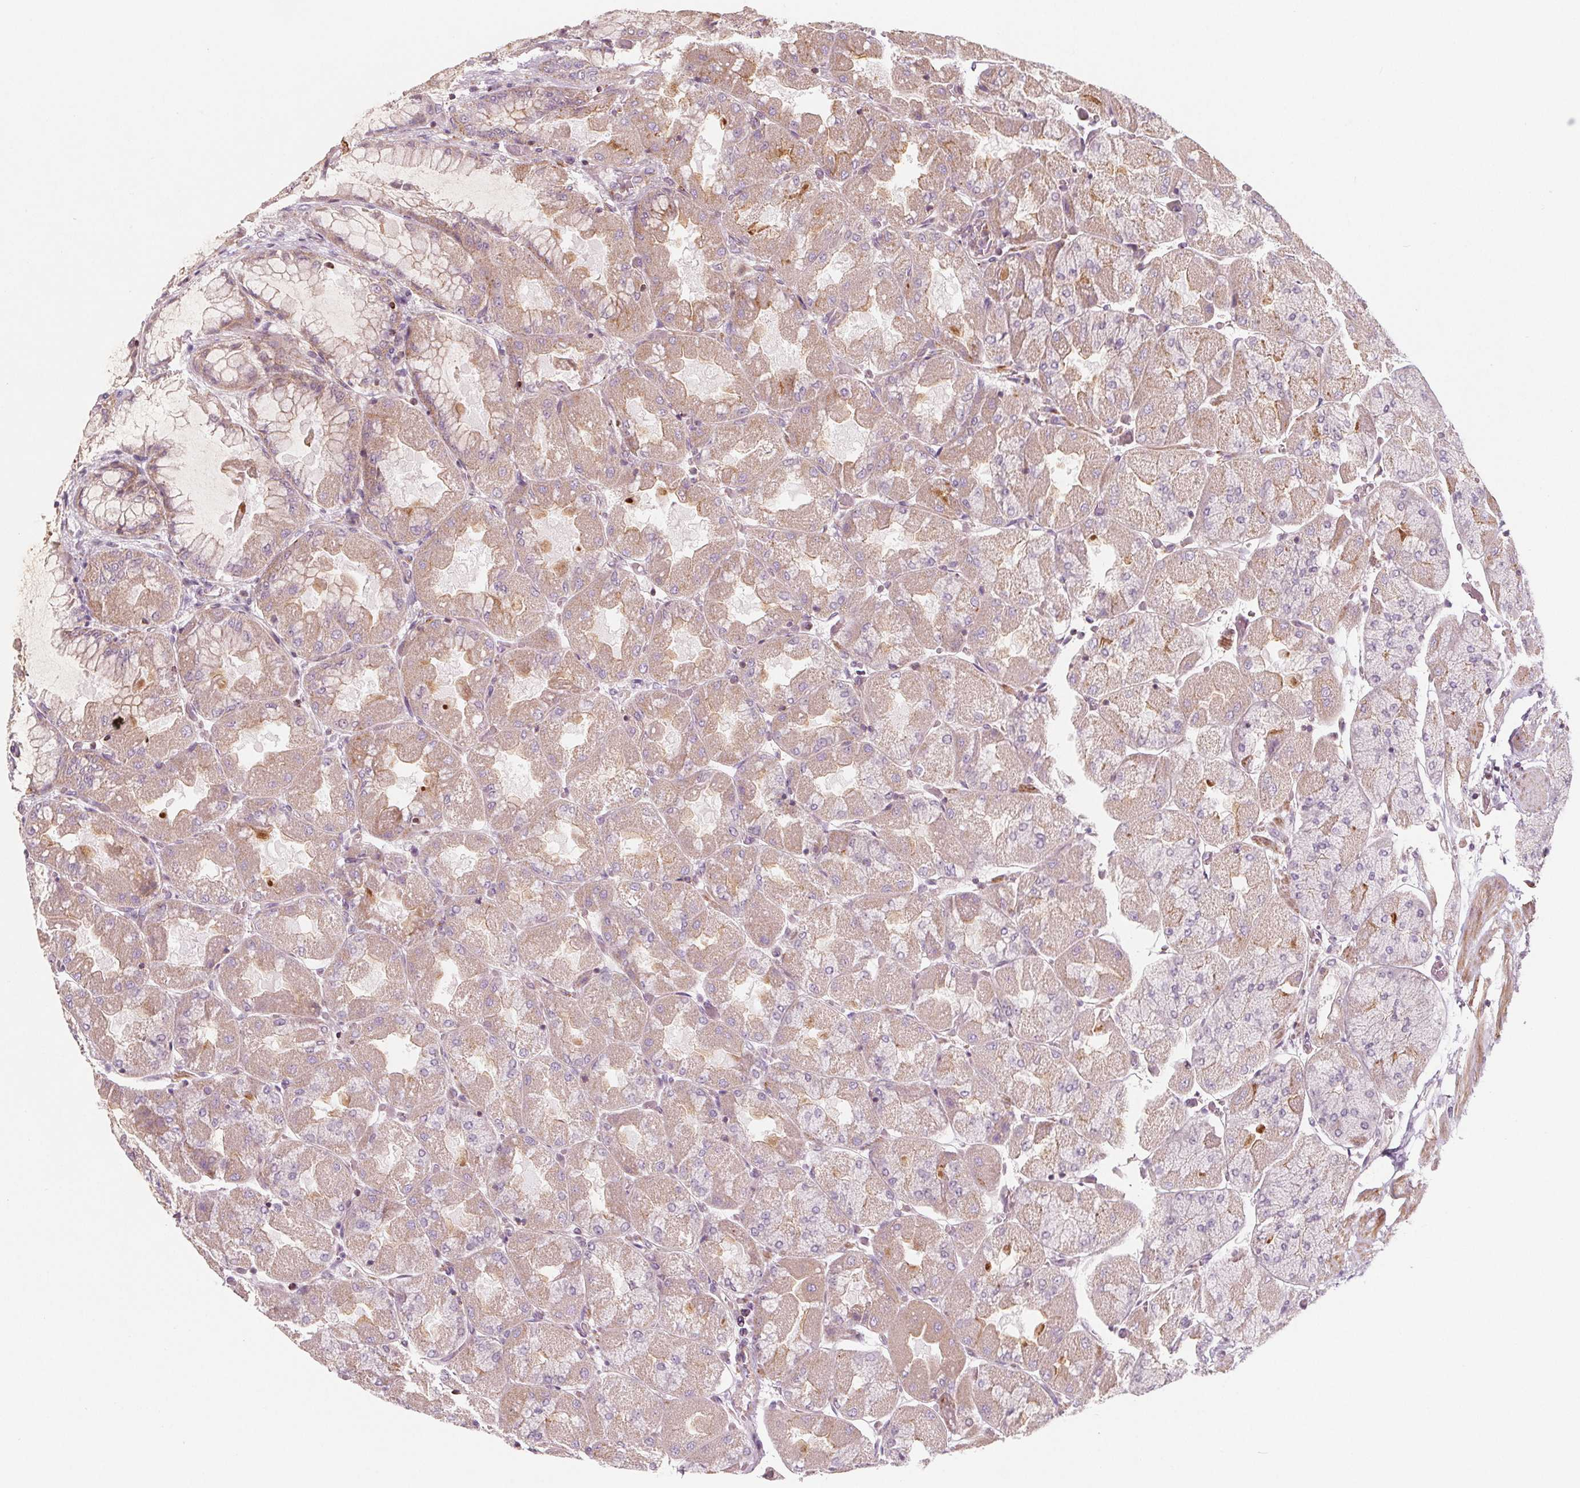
{"staining": {"intensity": "moderate", "quantity": "25%-75%", "location": "cytoplasmic/membranous"}, "tissue": "stomach", "cell_type": "Glandular cells", "image_type": "normal", "snomed": [{"axis": "morphology", "description": "Normal tissue, NOS"}, {"axis": "topography", "description": "Stomach"}], "caption": "High-power microscopy captured an IHC histopathology image of unremarkable stomach, revealing moderate cytoplasmic/membranous staining in about 25%-75% of glandular cells. The protein is shown in brown color, while the nuclei are stained blue.", "gene": "ADAM33", "patient": {"sex": "female", "age": 61}}